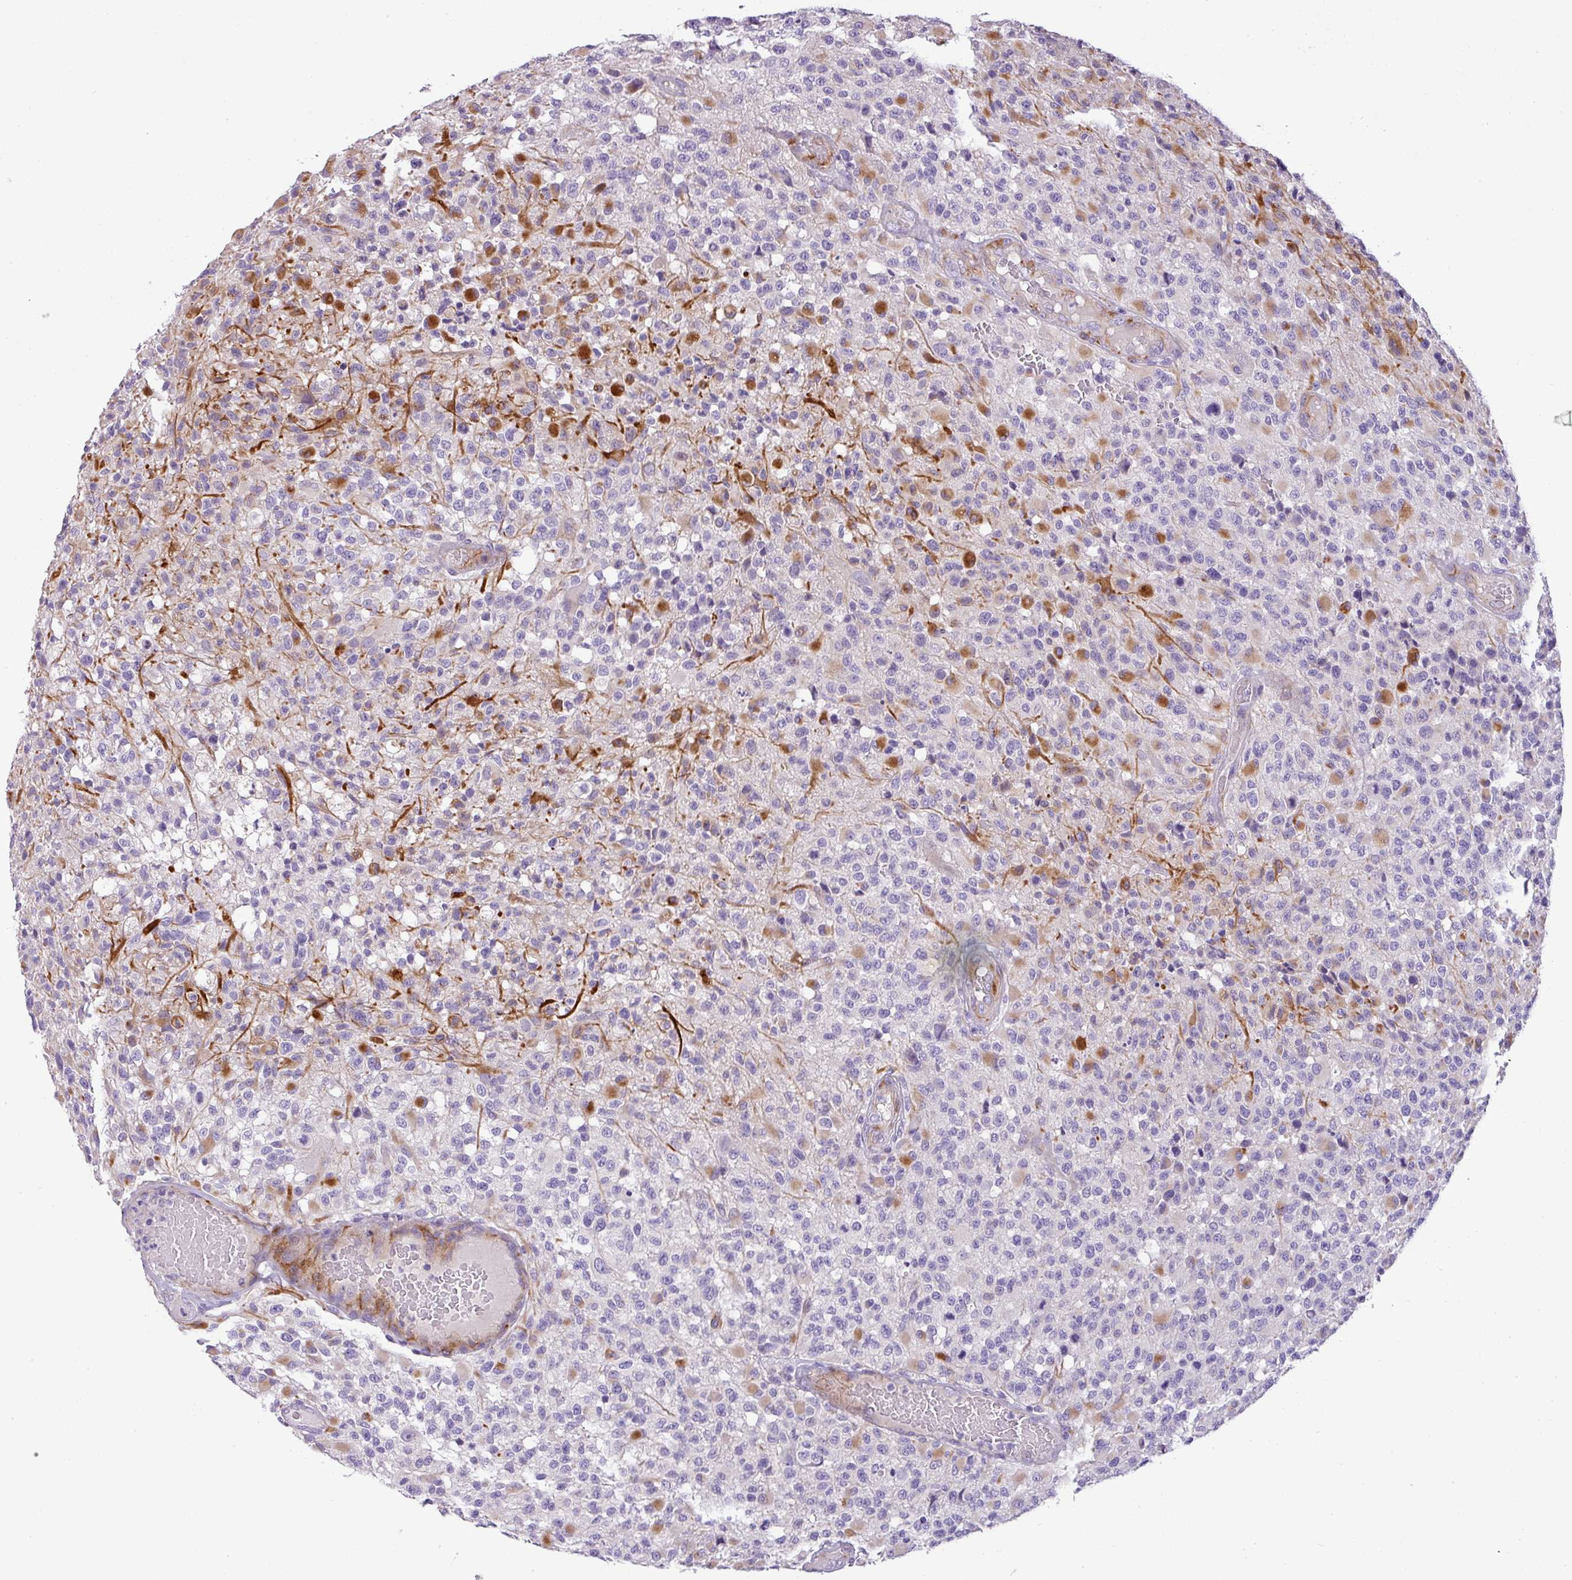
{"staining": {"intensity": "moderate", "quantity": "<25%", "location": "cytoplasmic/membranous"}, "tissue": "glioma", "cell_type": "Tumor cells", "image_type": "cancer", "snomed": [{"axis": "morphology", "description": "Glioma, malignant, High grade"}, {"axis": "morphology", "description": "Glioblastoma, NOS"}, {"axis": "topography", "description": "Brain"}], "caption": "This photomicrograph shows IHC staining of human glioma, with low moderate cytoplasmic/membranous positivity in about <25% of tumor cells.", "gene": "ENSG00000273748", "patient": {"sex": "male", "age": 60}}